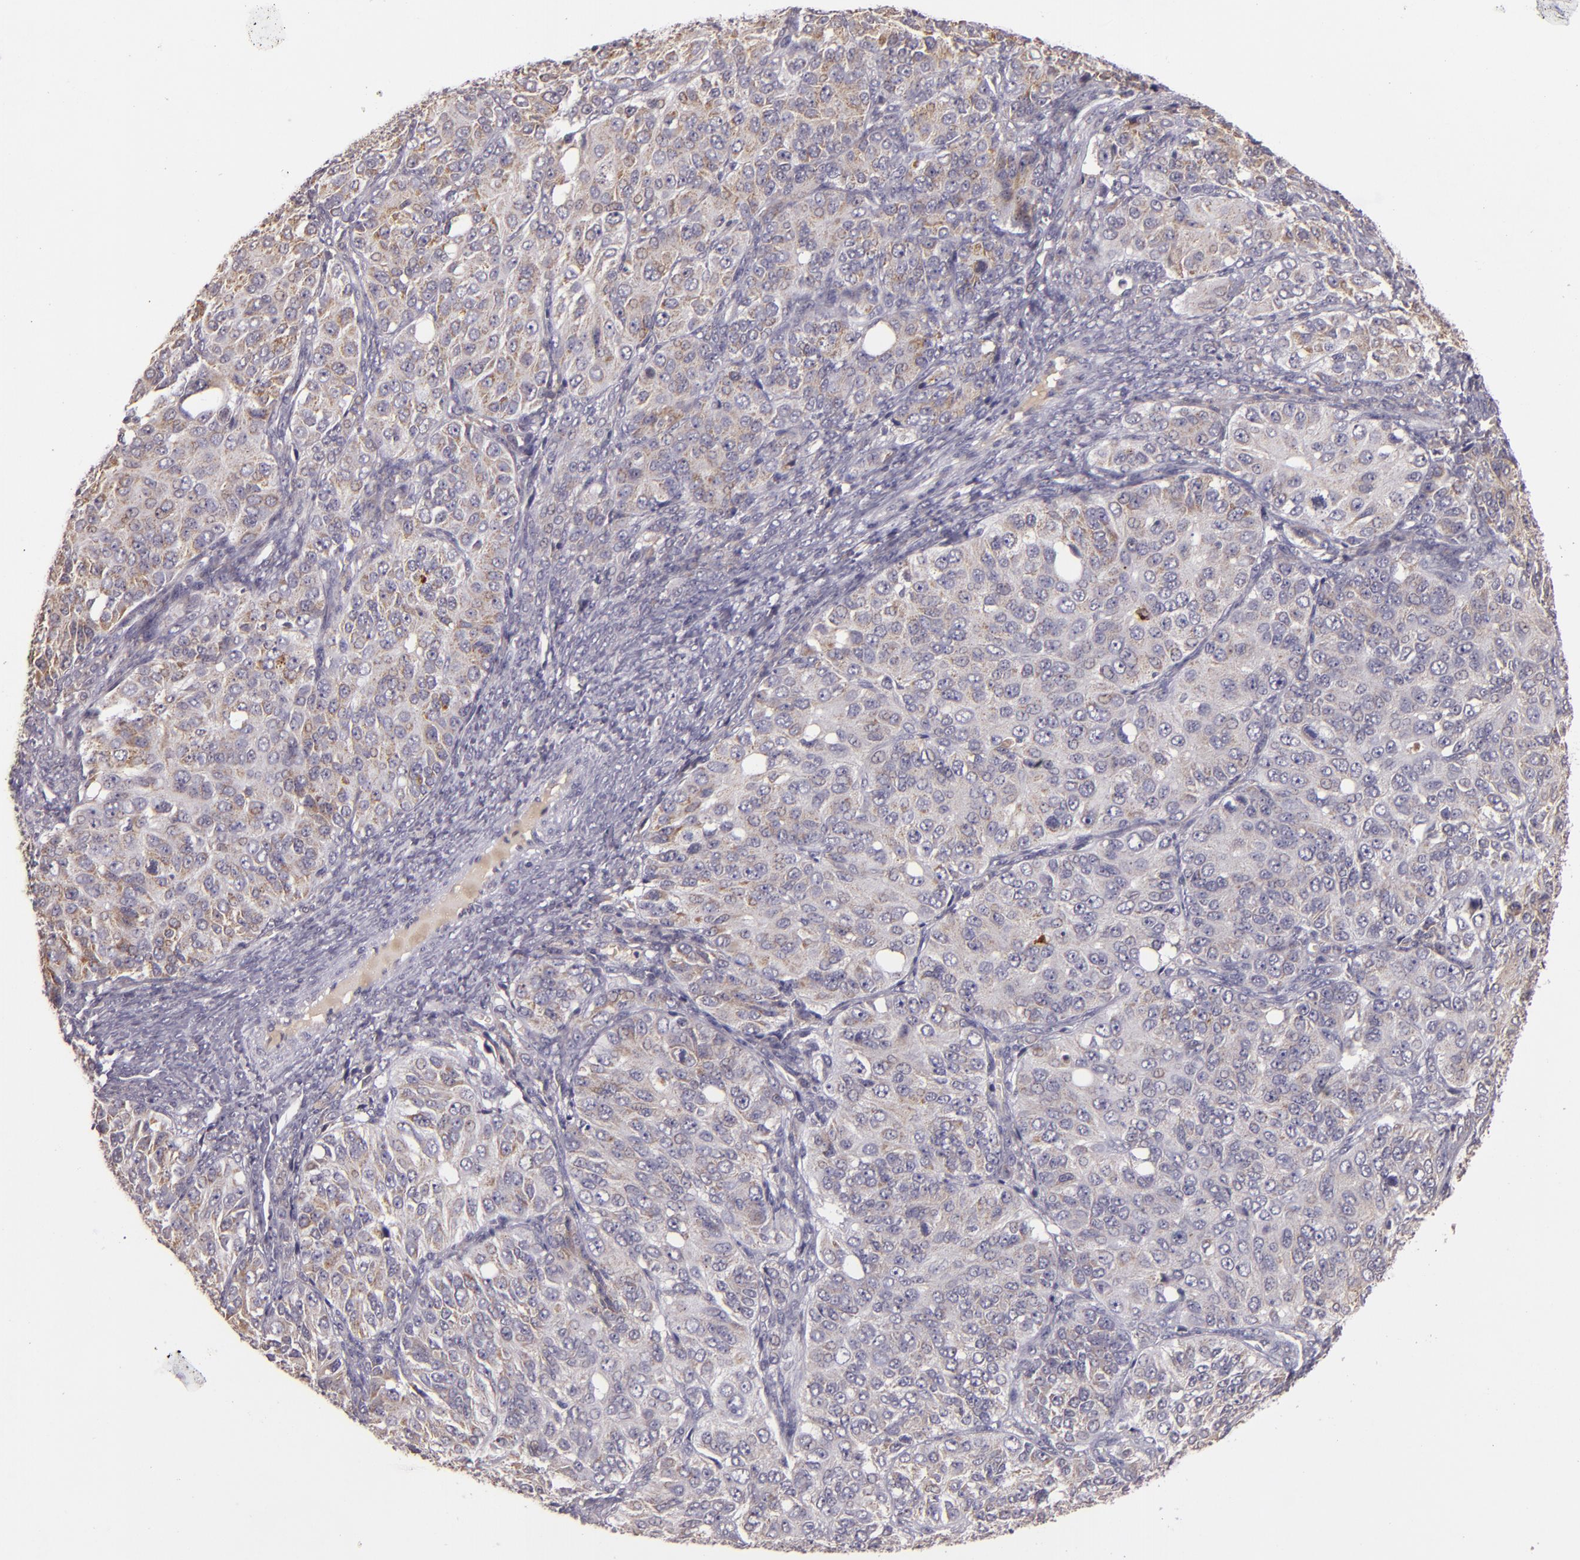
{"staining": {"intensity": "weak", "quantity": "25%-75%", "location": "cytoplasmic/membranous"}, "tissue": "ovarian cancer", "cell_type": "Tumor cells", "image_type": "cancer", "snomed": [{"axis": "morphology", "description": "Carcinoma, endometroid"}, {"axis": "topography", "description": "Ovary"}], "caption": "Ovarian cancer (endometroid carcinoma) was stained to show a protein in brown. There is low levels of weak cytoplasmic/membranous positivity in approximately 25%-75% of tumor cells.", "gene": "ABL1", "patient": {"sex": "female", "age": 51}}